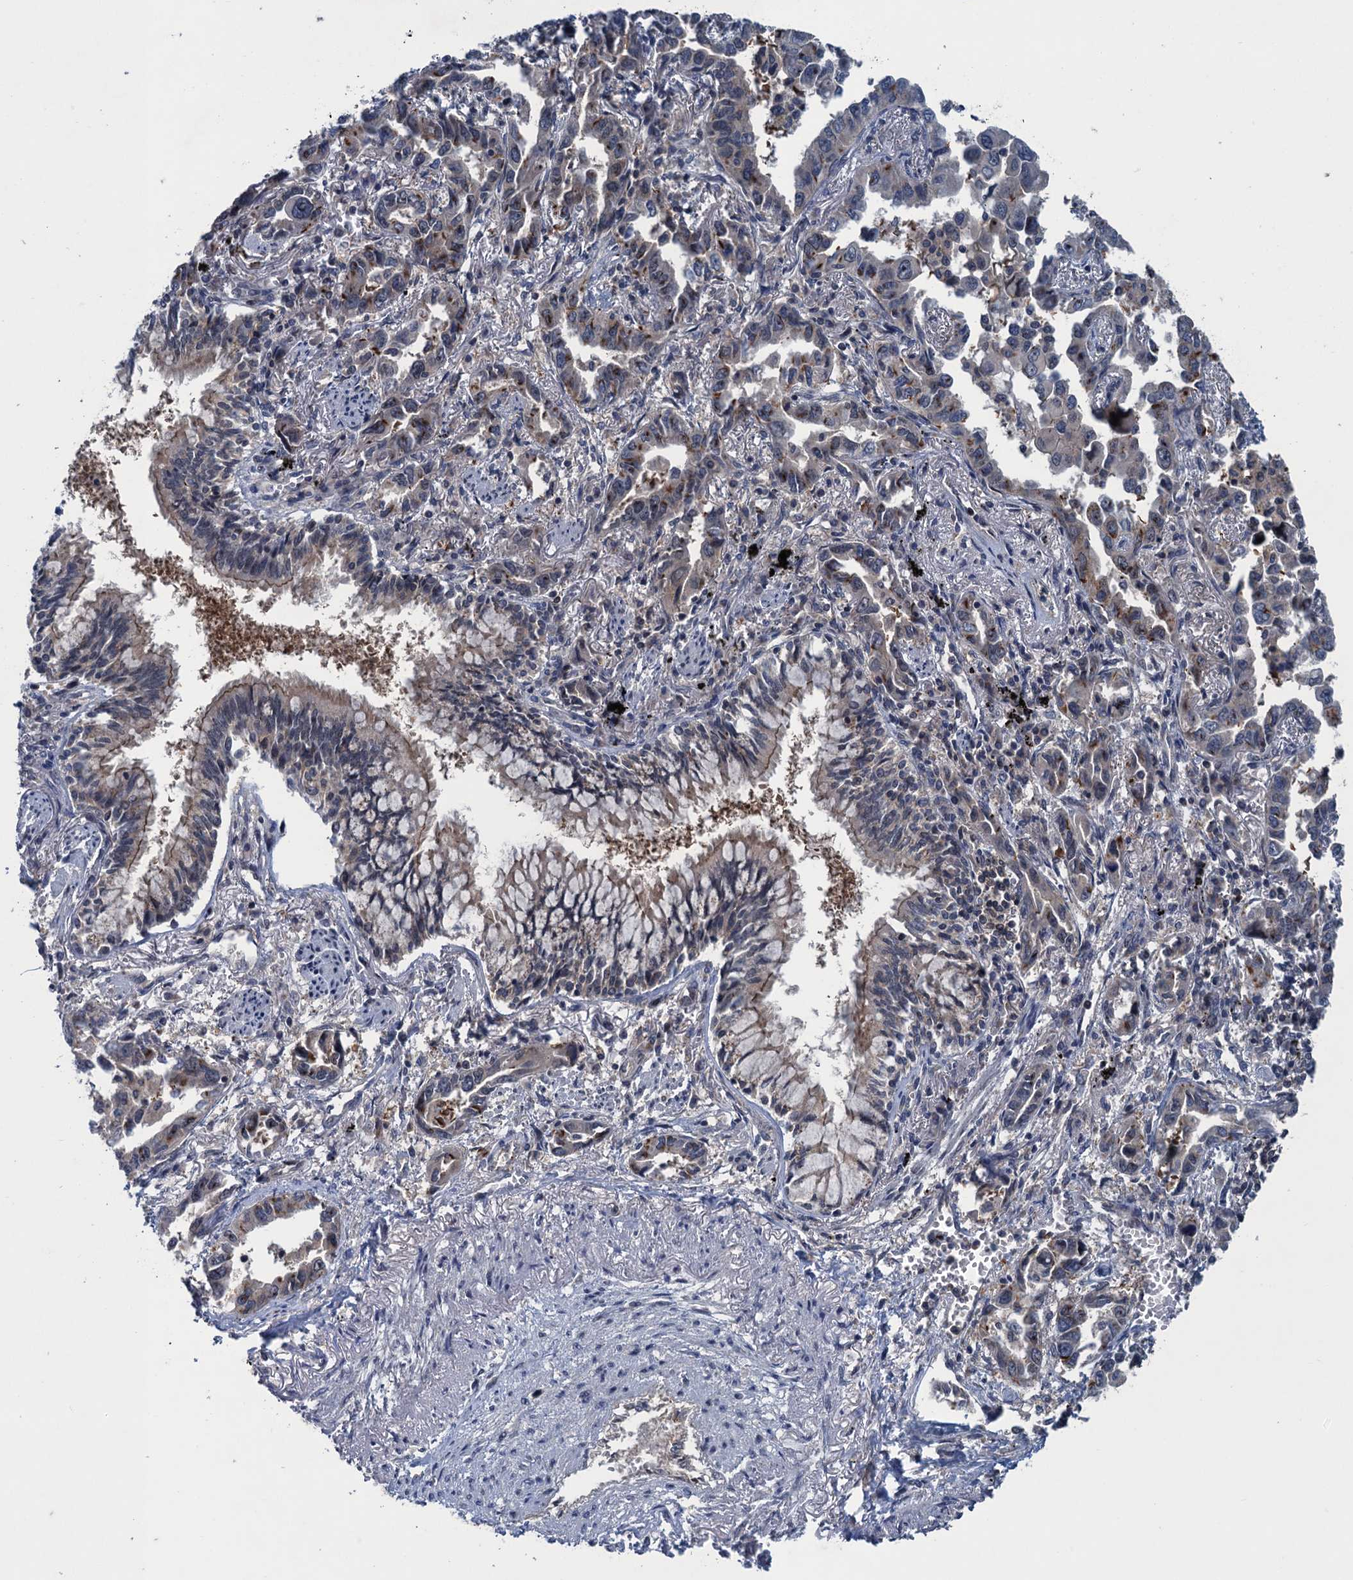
{"staining": {"intensity": "moderate", "quantity": "<25%", "location": "cytoplasmic/membranous"}, "tissue": "lung cancer", "cell_type": "Tumor cells", "image_type": "cancer", "snomed": [{"axis": "morphology", "description": "Adenocarcinoma, NOS"}, {"axis": "topography", "description": "Lung"}], "caption": "Immunohistochemistry (DAB) staining of lung cancer (adenocarcinoma) displays moderate cytoplasmic/membranous protein expression in approximately <25% of tumor cells.", "gene": "RNF165", "patient": {"sex": "male", "age": 67}}